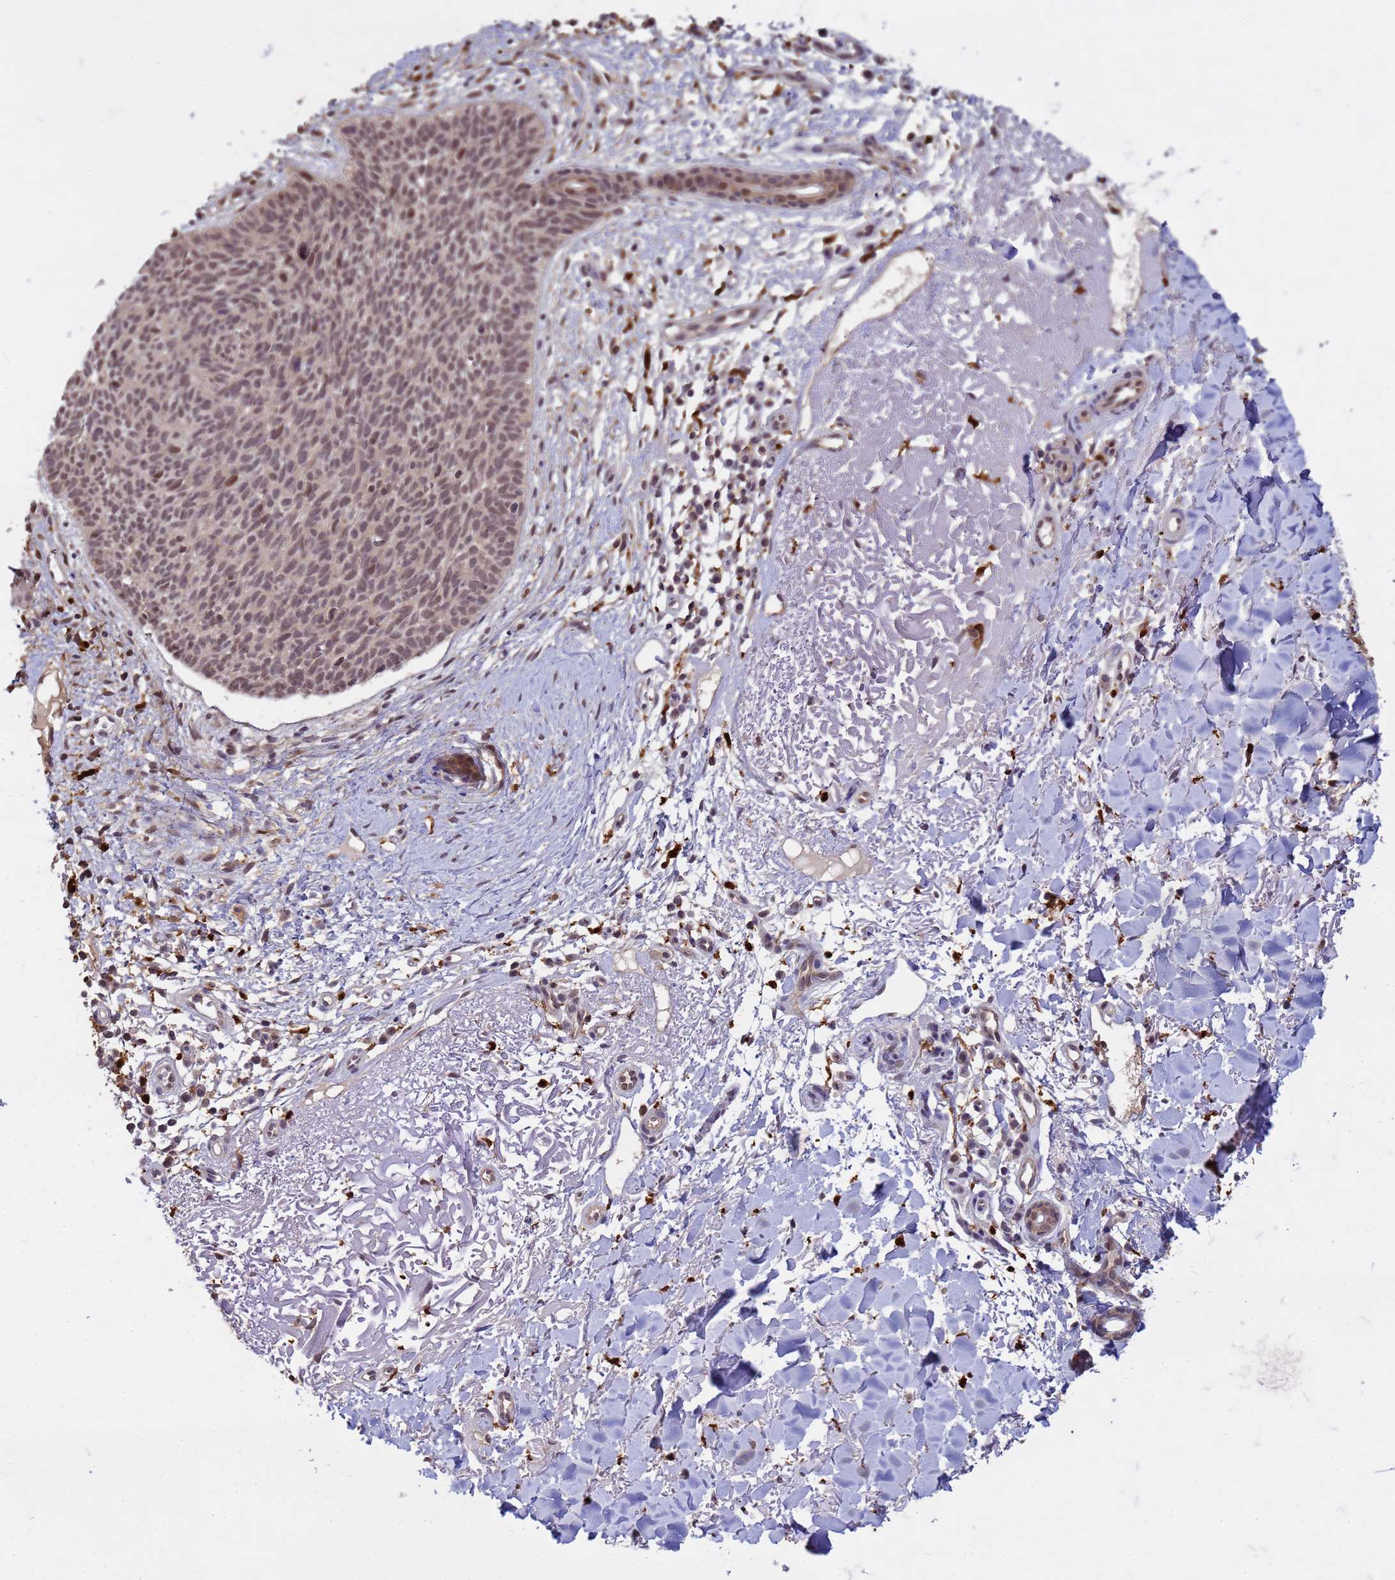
{"staining": {"intensity": "moderate", "quantity": "<25%", "location": "nuclear"}, "tissue": "skin cancer", "cell_type": "Tumor cells", "image_type": "cancer", "snomed": [{"axis": "morphology", "description": "Basal cell carcinoma"}, {"axis": "topography", "description": "Skin"}], "caption": "A high-resolution histopathology image shows IHC staining of skin cancer (basal cell carcinoma), which displays moderate nuclear positivity in about <25% of tumor cells. (DAB (3,3'-diaminobenzidine) IHC with brightfield microscopy, high magnification).", "gene": "NPEPPS", "patient": {"sex": "male", "age": 84}}